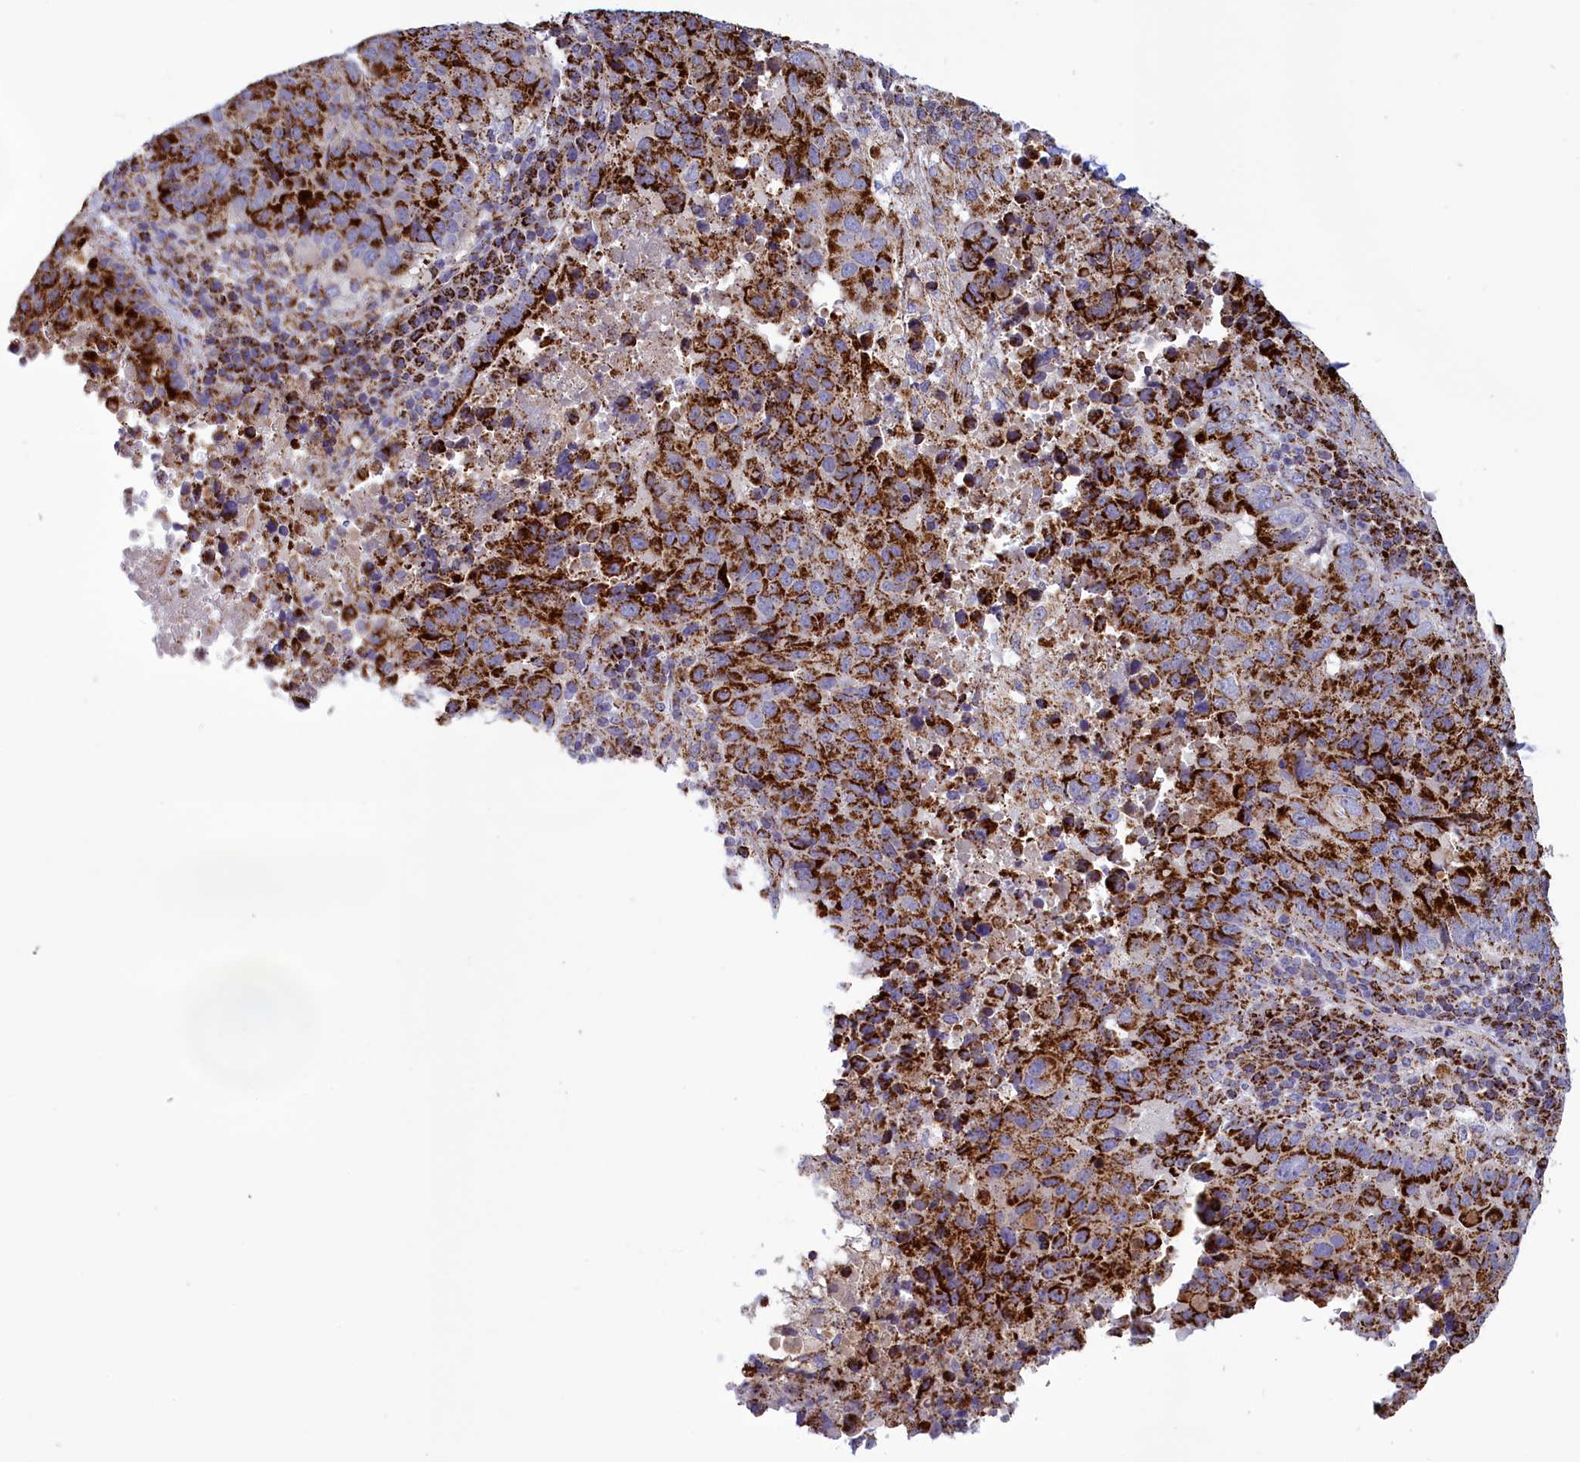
{"staining": {"intensity": "strong", "quantity": ">75%", "location": "cytoplasmic/membranous"}, "tissue": "lung cancer", "cell_type": "Tumor cells", "image_type": "cancer", "snomed": [{"axis": "morphology", "description": "Squamous cell carcinoma, NOS"}, {"axis": "topography", "description": "Lung"}], "caption": "Human lung cancer (squamous cell carcinoma) stained with a protein marker exhibits strong staining in tumor cells.", "gene": "ISOC2", "patient": {"sex": "male", "age": 73}}